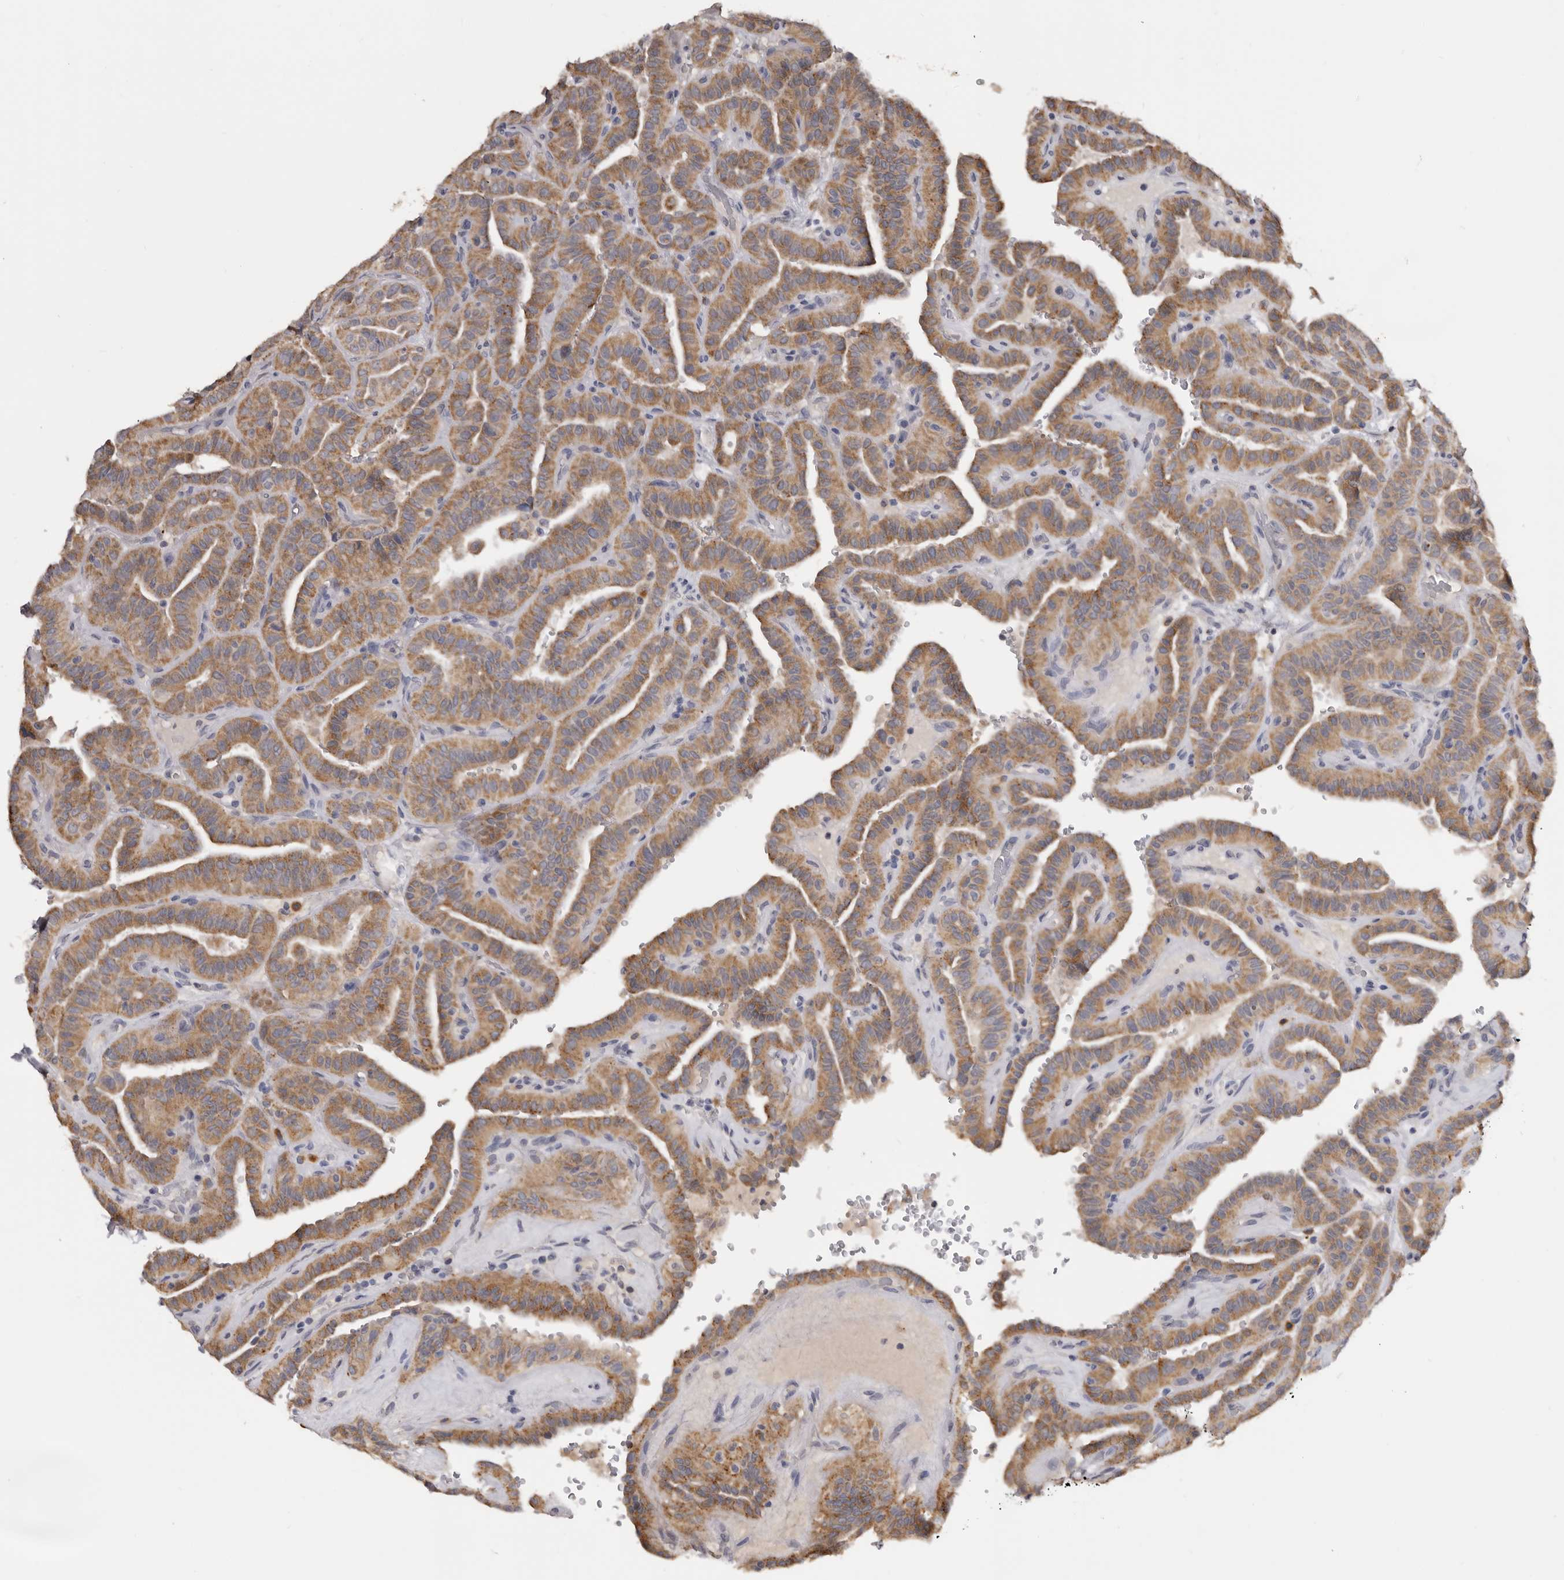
{"staining": {"intensity": "moderate", "quantity": ">75%", "location": "cytoplasmic/membranous"}, "tissue": "thyroid cancer", "cell_type": "Tumor cells", "image_type": "cancer", "snomed": [{"axis": "morphology", "description": "Papillary adenocarcinoma, NOS"}, {"axis": "topography", "description": "Thyroid gland"}], "caption": "Thyroid cancer (papillary adenocarcinoma) stained for a protein (brown) displays moderate cytoplasmic/membranous positive positivity in approximately >75% of tumor cells.", "gene": "DAP", "patient": {"sex": "male", "age": 77}}